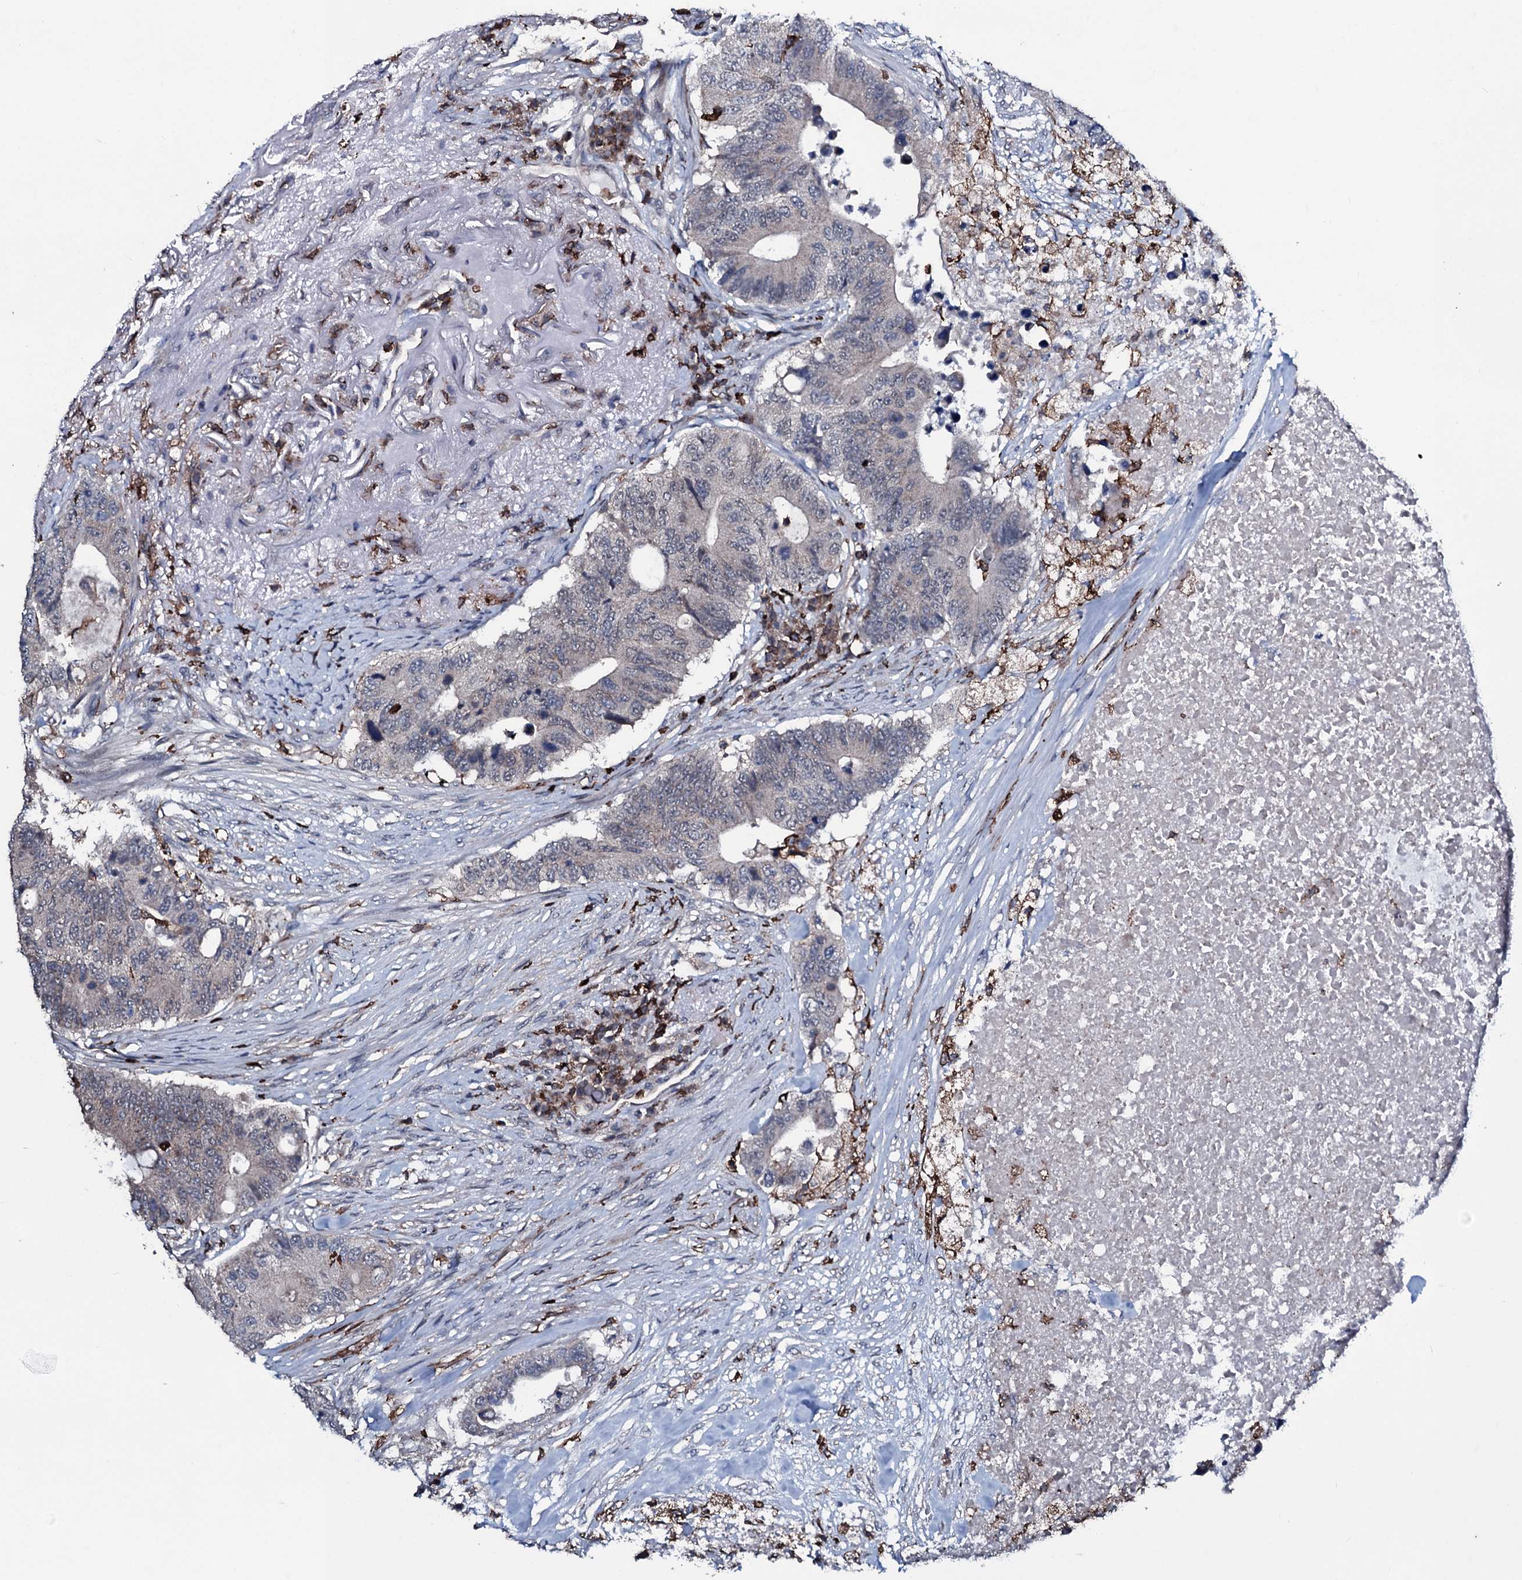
{"staining": {"intensity": "negative", "quantity": "none", "location": "none"}, "tissue": "colorectal cancer", "cell_type": "Tumor cells", "image_type": "cancer", "snomed": [{"axis": "morphology", "description": "Adenocarcinoma, NOS"}, {"axis": "topography", "description": "Colon"}], "caption": "Immunohistochemistry histopathology image of neoplastic tissue: human colorectal adenocarcinoma stained with DAB displays no significant protein positivity in tumor cells. (Brightfield microscopy of DAB (3,3'-diaminobenzidine) immunohistochemistry at high magnification).", "gene": "OGFOD2", "patient": {"sex": "male", "age": 71}}